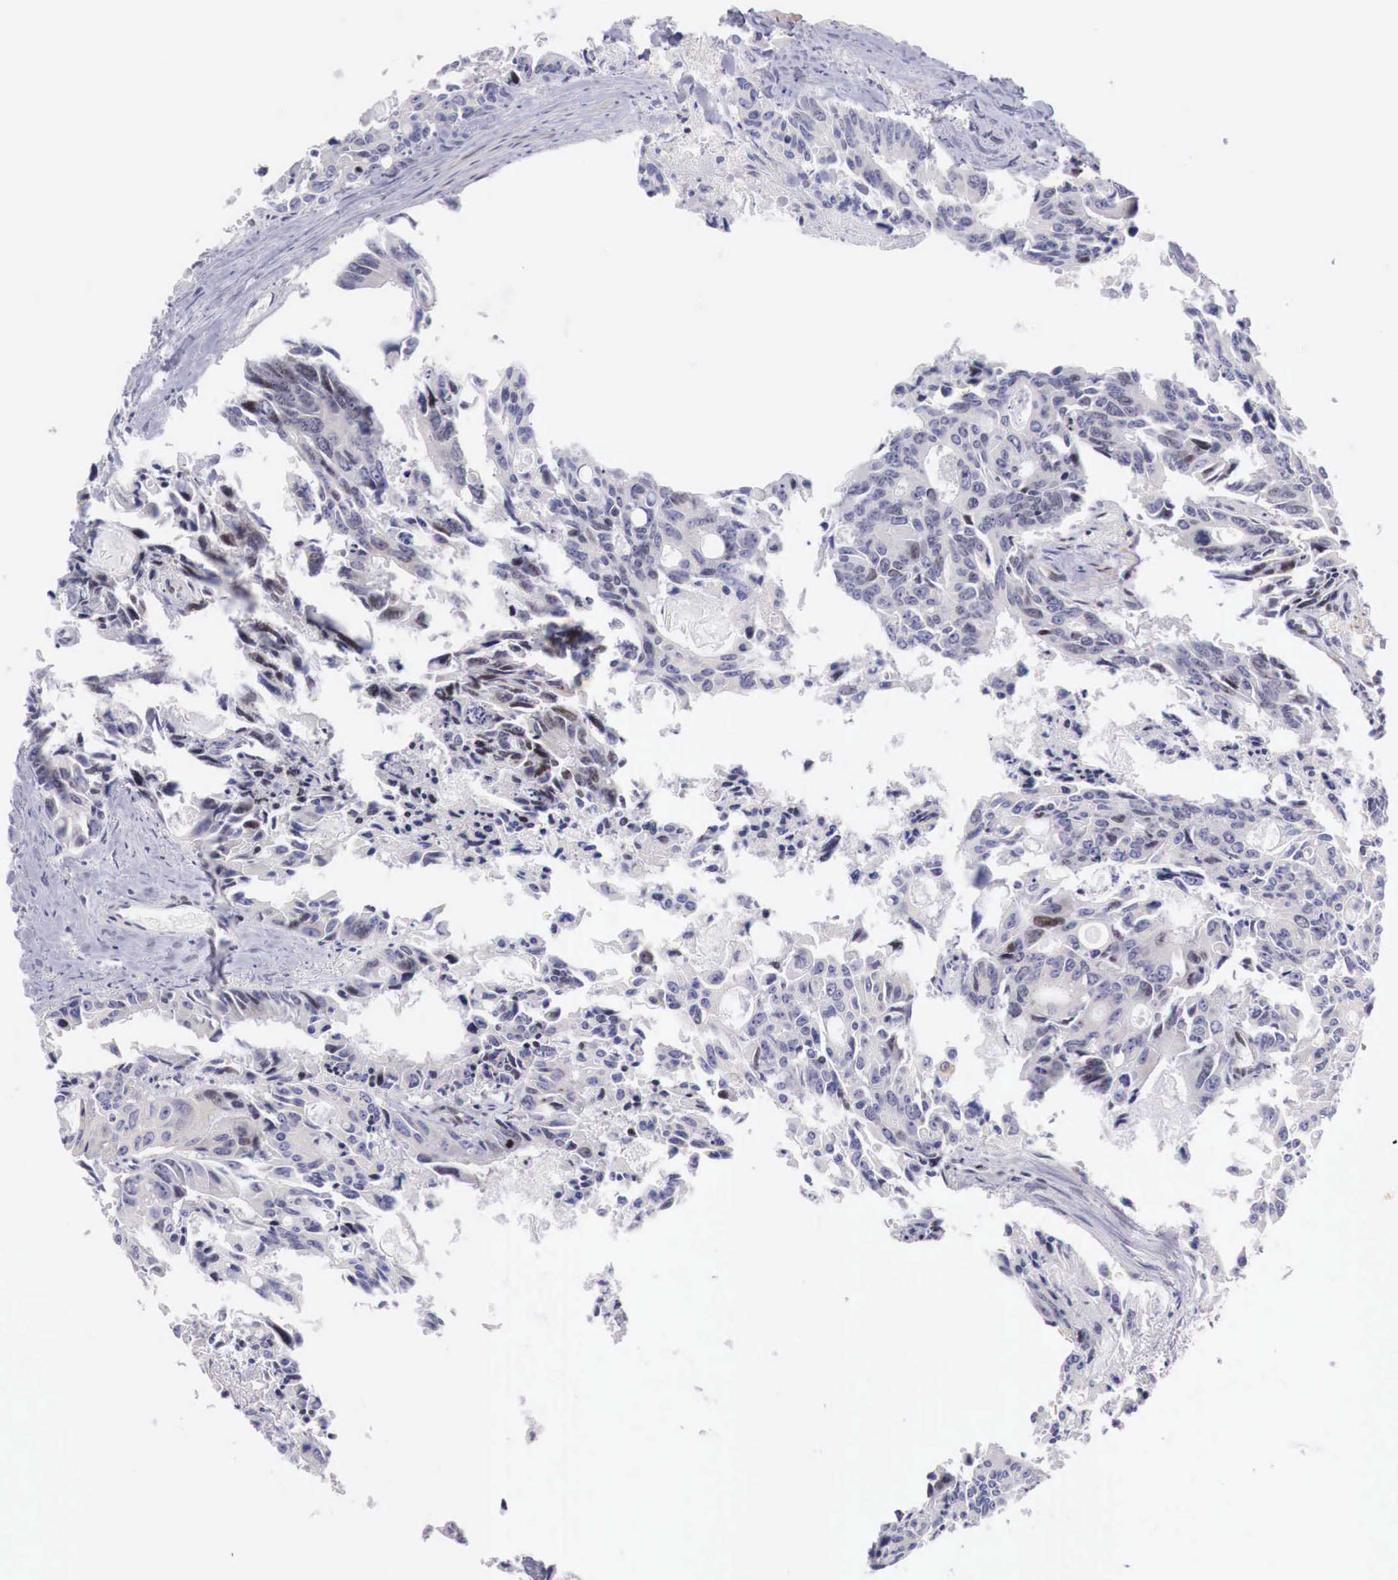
{"staining": {"intensity": "negative", "quantity": "none", "location": "none"}, "tissue": "colorectal cancer", "cell_type": "Tumor cells", "image_type": "cancer", "snomed": [{"axis": "morphology", "description": "Adenocarcinoma, NOS"}, {"axis": "topography", "description": "Rectum"}], "caption": "An image of human adenocarcinoma (colorectal) is negative for staining in tumor cells.", "gene": "CLCN5", "patient": {"sex": "male", "age": 76}}